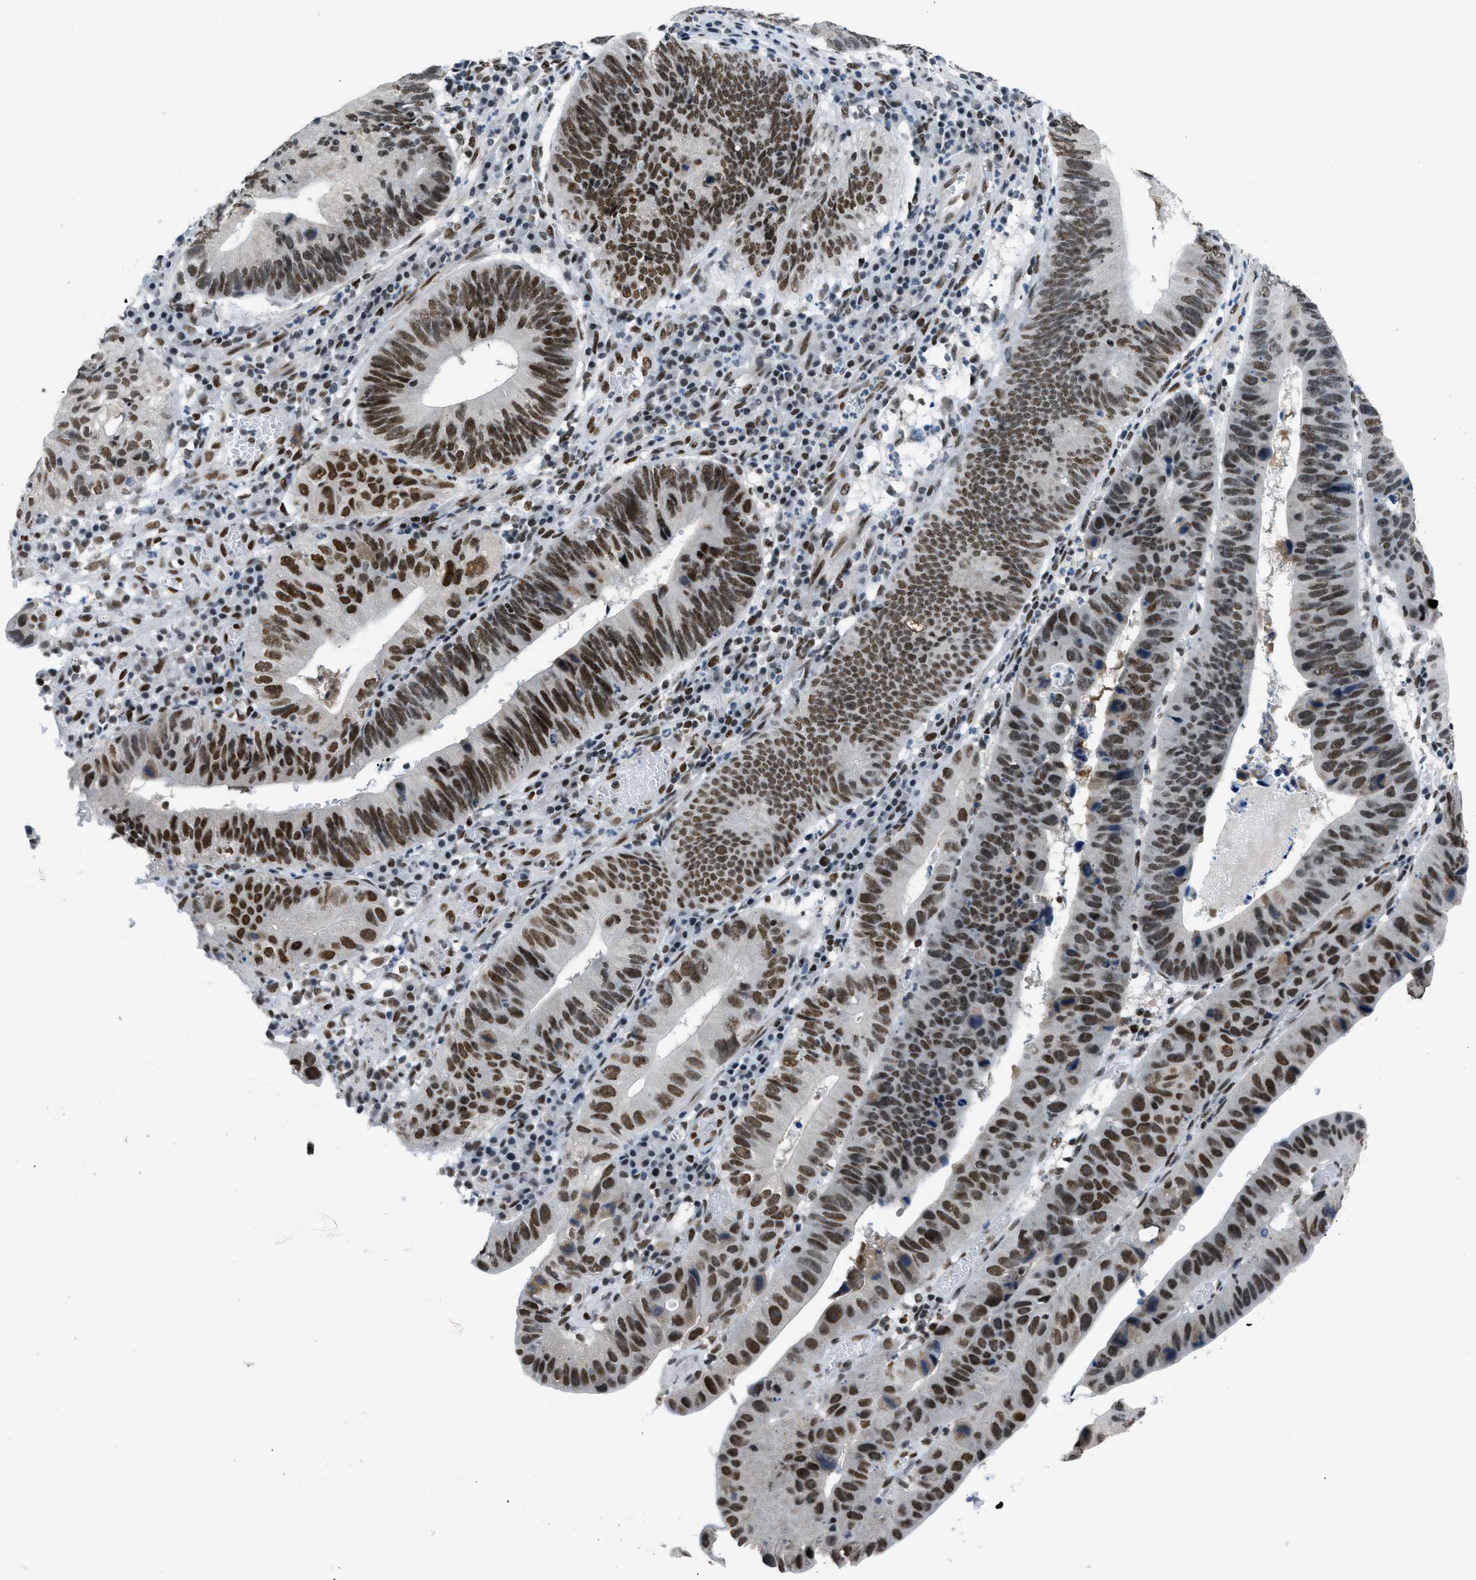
{"staining": {"intensity": "strong", "quantity": ">75%", "location": "nuclear"}, "tissue": "stomach cancer", "cell_type": "Tumor cells", "image_type": "cancer", "snomed": [{"axis": "morphology", "description": "Adenocarcinoma, NOS"}, {"axis": "topography", "description": "Stomach"}], "caption": "Immunohistochemical staining of stomach cancer (adenocarcinoma) displays high levels of strong nuclear expression in approximately >75% of tumor cells.", "gene": "GATAD2B", "patient": {"sex": "male", "age": 59}}